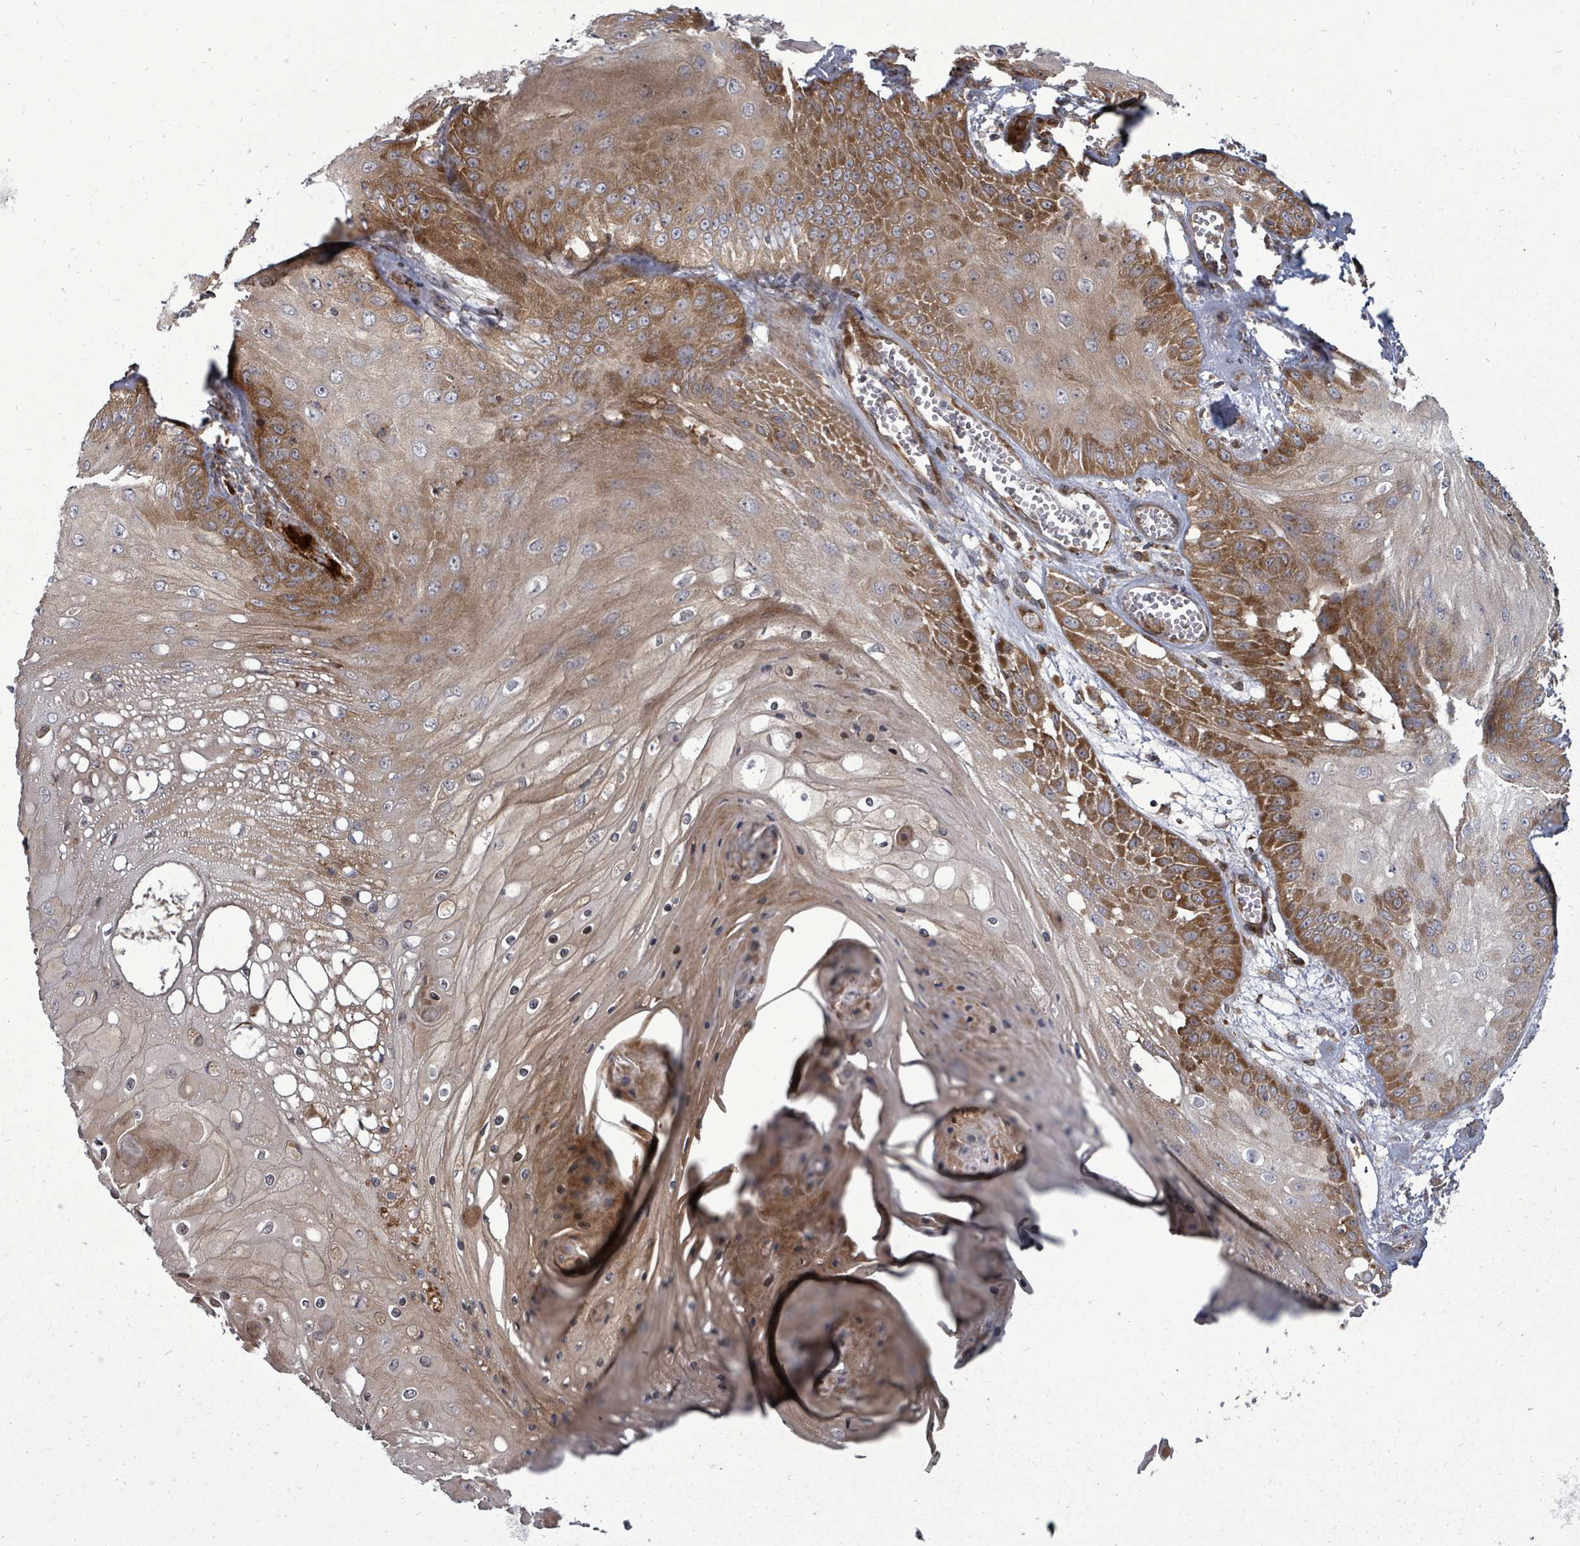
{"staining": {"intensity": "moderate", "quantity": ">75%", "location": "cytoplasmic/membranous"}, "tissue": "skin cancer", "cell_type": "Tumor cells", "image_type": "cancer", "snomed": [{"axis": "morphology", "description": "Squamous cell carcinoma, NOS"}, {"axis": "topography", "description": "Skin"}], "caption": "A brown stain highlights moderate cytoplasmic/membranous staining of a protein in human skin cancer tumor cells.", "gene": "EIF3C", "patient": {"sex": "male", "age": 70}}